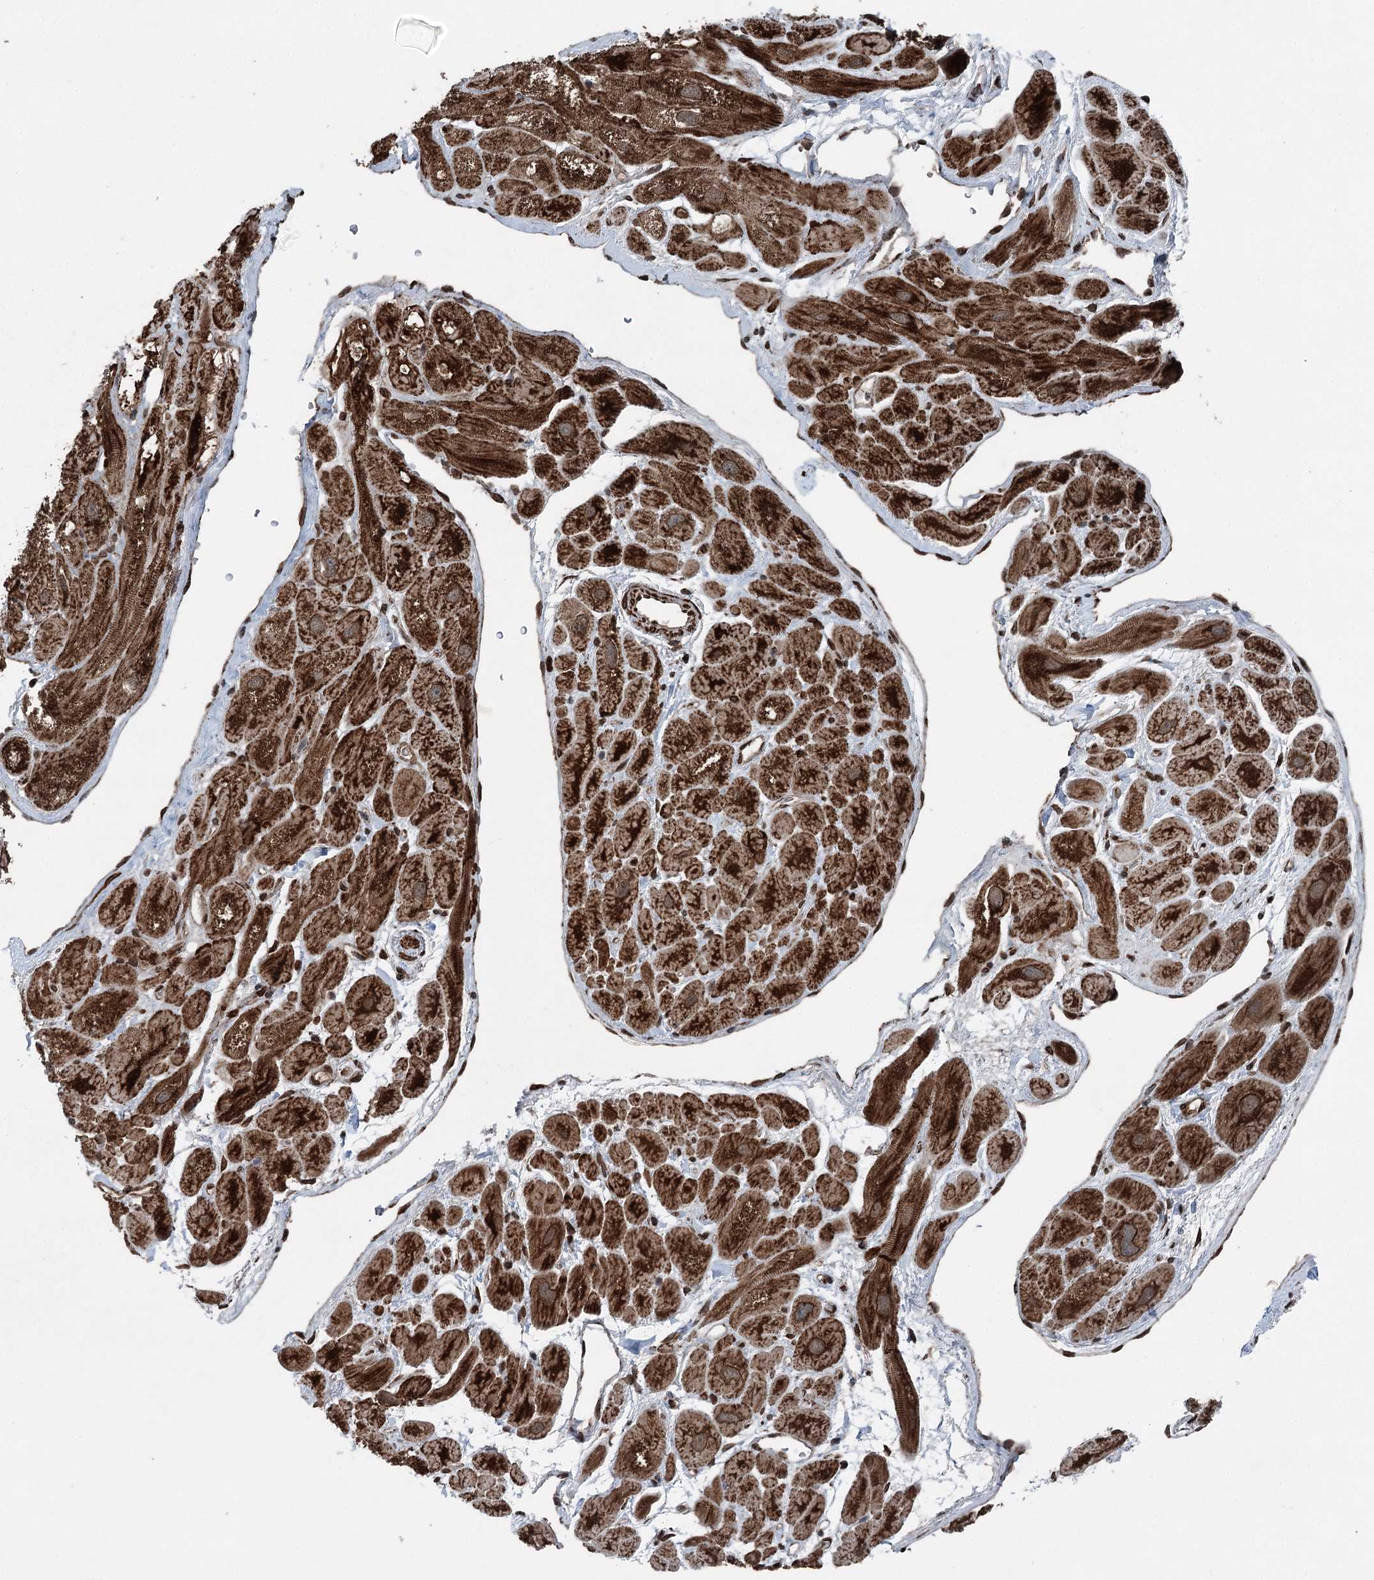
{"staining": {"intensity": "strong", "quantity": ">75%", "location": "cytoplasmic/membranous"}, "tissue": "heart muscle", "cell_type": "Cardiomyocytes", "image_type": "normal", "snomed": [{"axis": "morphology", "description": "Normal tissue, NOS"}, {"axis": "topography", "description": "Heart"}], "caption": "Human heart muscle stained with a brown dye exhibits strong cytoplasmic/membranous positive positivity in about >75% of cardiomyocytes.", "gene": "BCKDHA", "patient": {"sex": "male", "age": 49}}